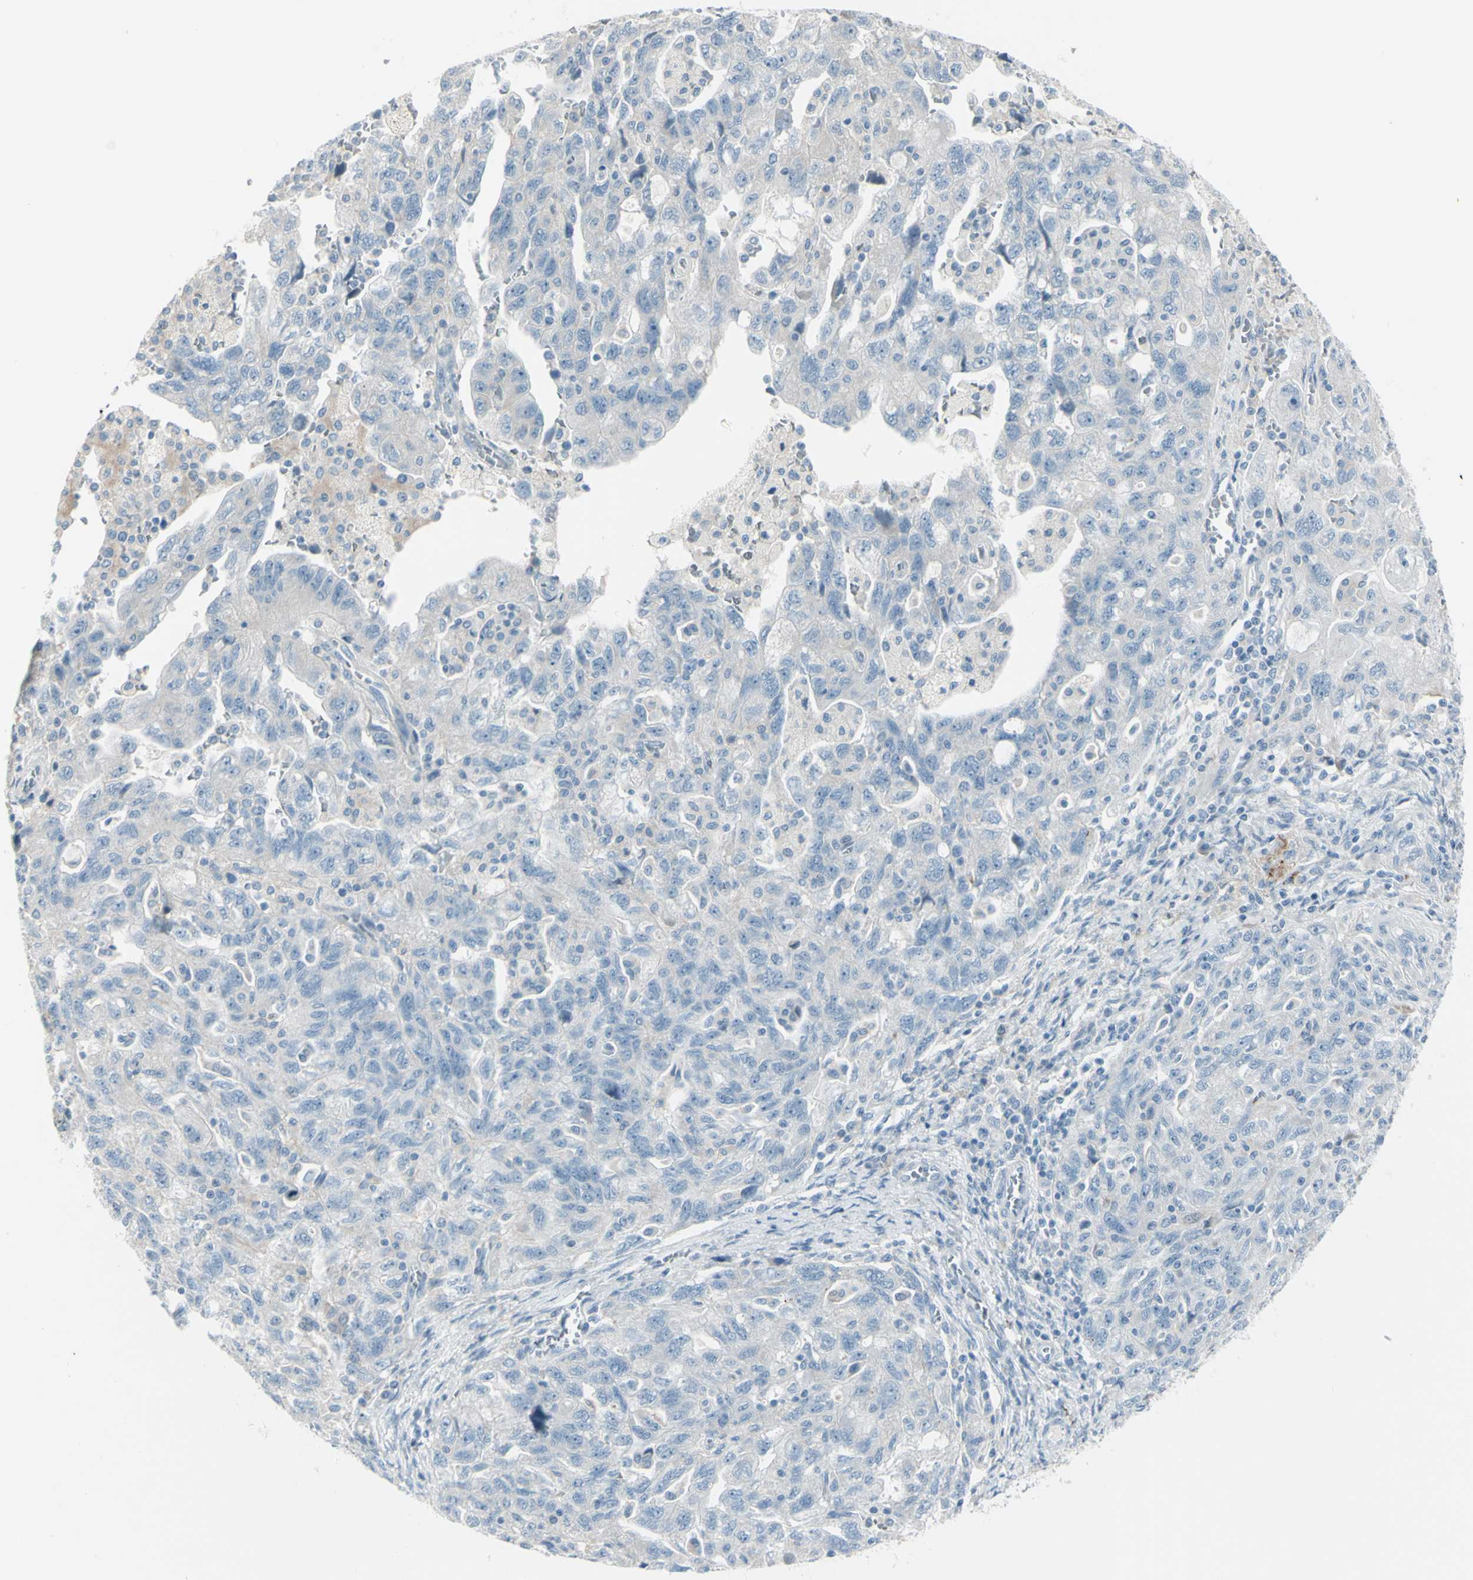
{"staining": {"intensity": "negative", "quantity": "none", "location": "none"}, "tissue": "ovarian cancer", "cell_type": "Tumor cells", "image_type": "cancer", "snomed": [{"axis": "morphology", "description": "Carcinoma, NOS"}, {"axis": "morphology", "description": "Cystadenocarcinoma, serous, NOS"}, {"axis": "topography", "description": "Ovary"}], "caption": "Immunohistochemistry micrograph of human ovarian carcinoma stained for a protein (brown), which reveals no expression in tumor cells.", "gene": "GPR34", "patient": {"sex": "female", "age": 69}}